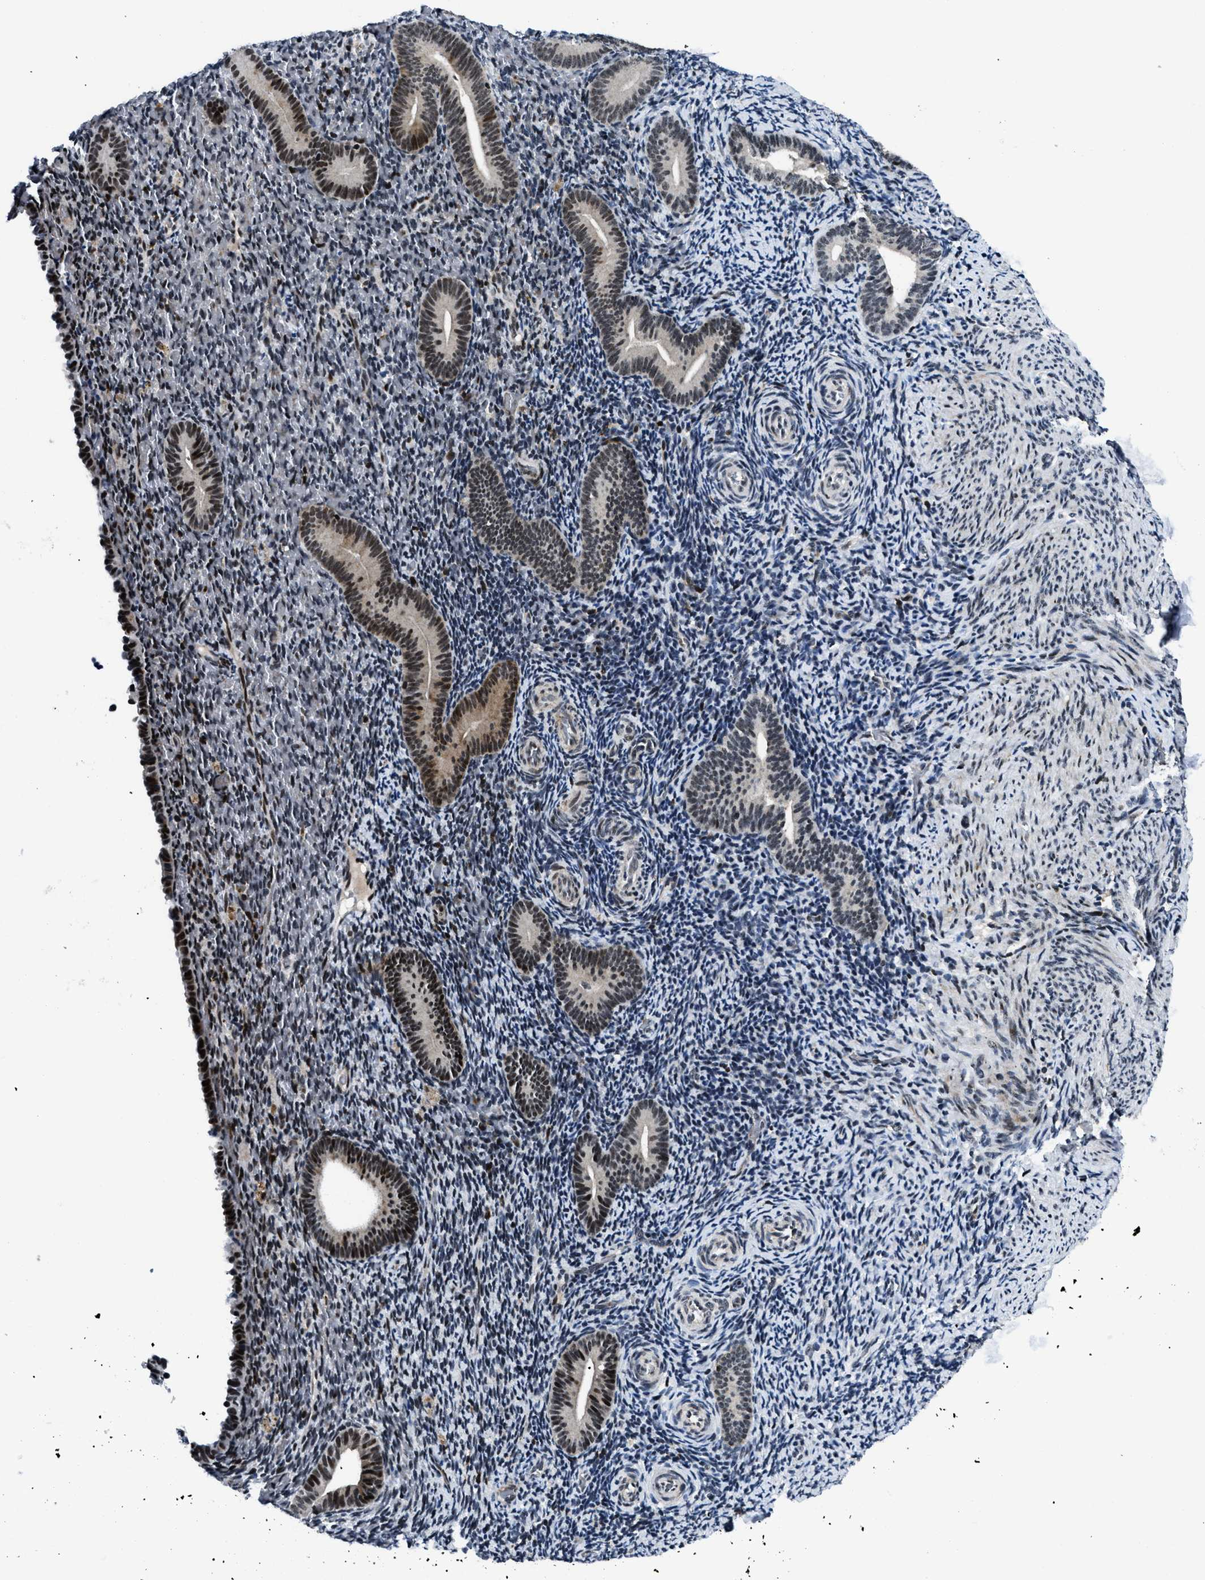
{"staining": {"intensity": "strong", "quantity": "25%-75%", "location": "nuclear"}, "tissue": "endometrium", "cell_type": "Cells in endometrial stroma", "image_type": "normal", "snomed": [{"axis": "morphology", "description": "Normal tissue, NOS"}, {"axis": "topography", "description": "Endometrium"}], "caption": "Strong nuclear protein expression is appreciated in approximately 25%-75% of cells in endometrial stroma in endometrium. (brown staining indicates protein expression, while blue staining denotes nuclei).", "gene": "SMARCB1", "patient": {"sex": "female", "age": 51}}